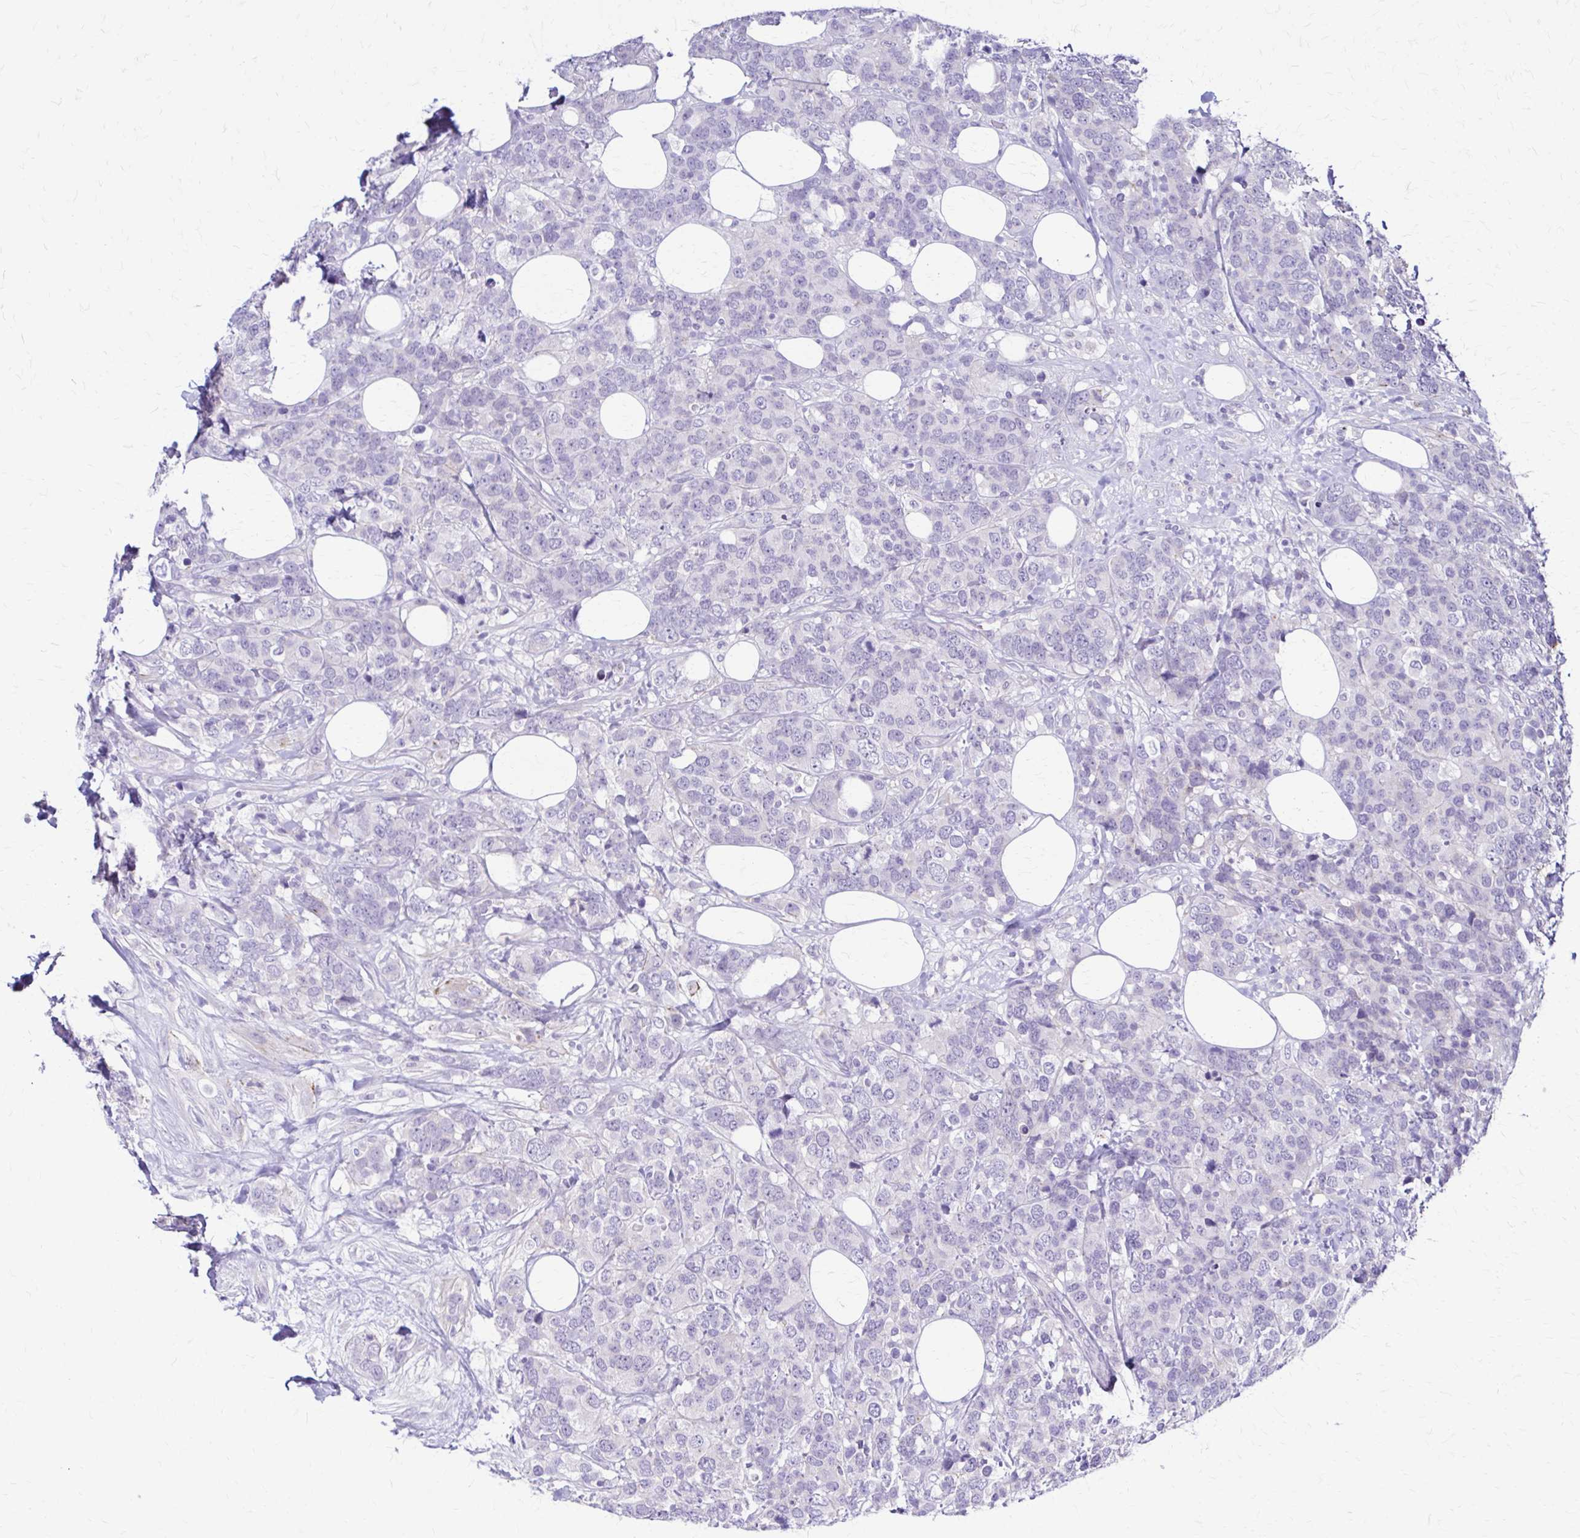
{"staining": {"intensity": "negative", "quantity": "none", "location": "none"}, "tissue": "breast cancer", "cell_type": "Tumor cells", "image_type": "cancer", "snomed": [{"axis": "morphology", "description": "Lobular carcinoma"}, {"axis": "topography", "description": "Breast"}], "caption": "Immunohistochemistry (IHC) micrograph of breast cancer stained for a protein (brown), which demonstrates no staining in tumor cells.", "gene": "RHOBTB2", "patient": {"sex": "female", "age": 59}}